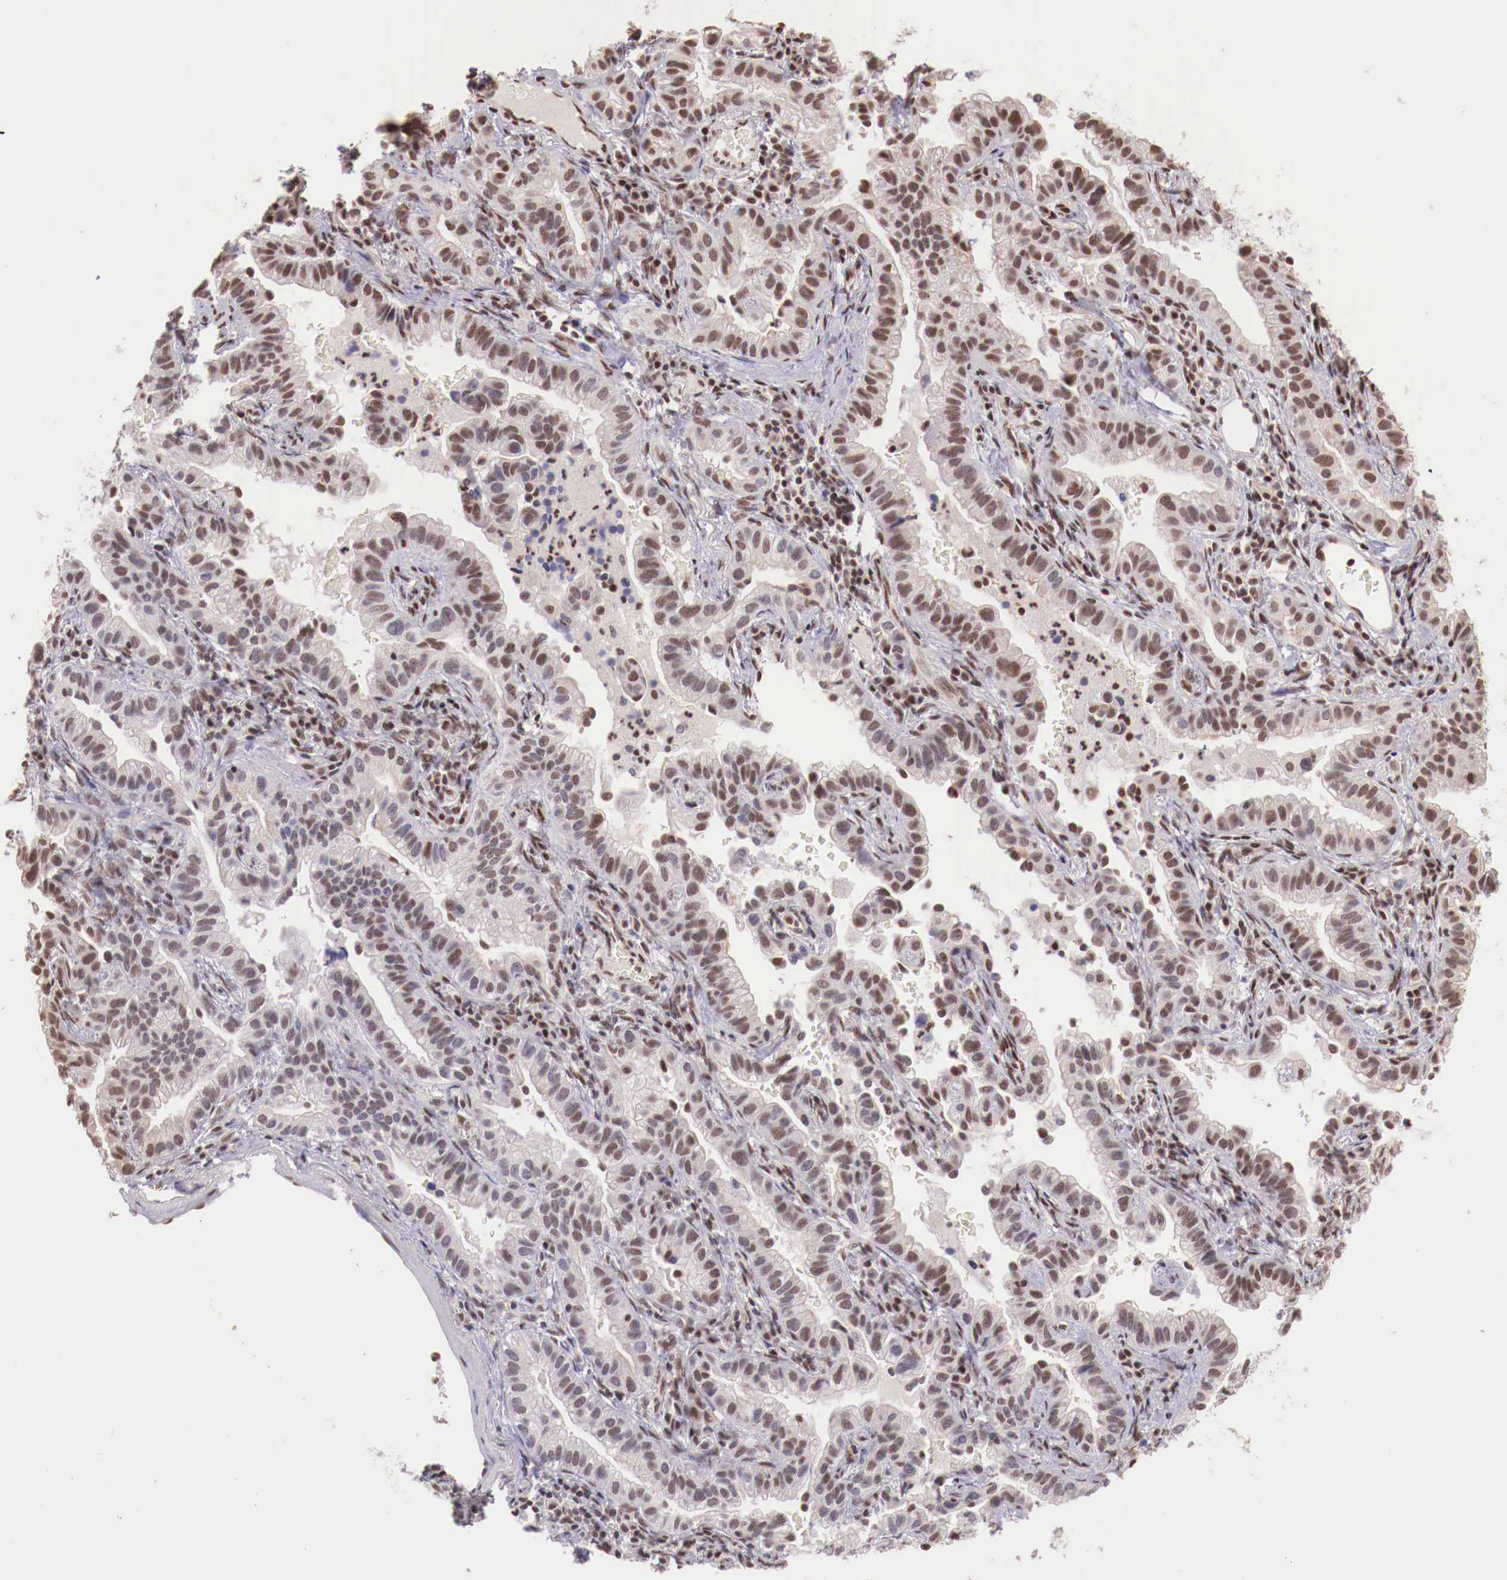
{"staining": {"intensity": "moderate", "quantity": "25%-75%", "location": "nuclear"}, "tissue": "lung cancer", "cell_type": "Tumor cells", "image_type": "cancer", "snomed": [{"axis": "morphology", "description": "Adenocarcinoma, NOS"}, {"axis": "topography", "description": "Lung"}], "caption": "The immunohistochemical stain shows moderate nuclear expression in tumor cells of adenocarcinoma (lung) tissue. (DAB = brown stain, brightfield microscopy at high magnification).", "gene": "SP1", "patient": {"sex": "female", "age": 50}}